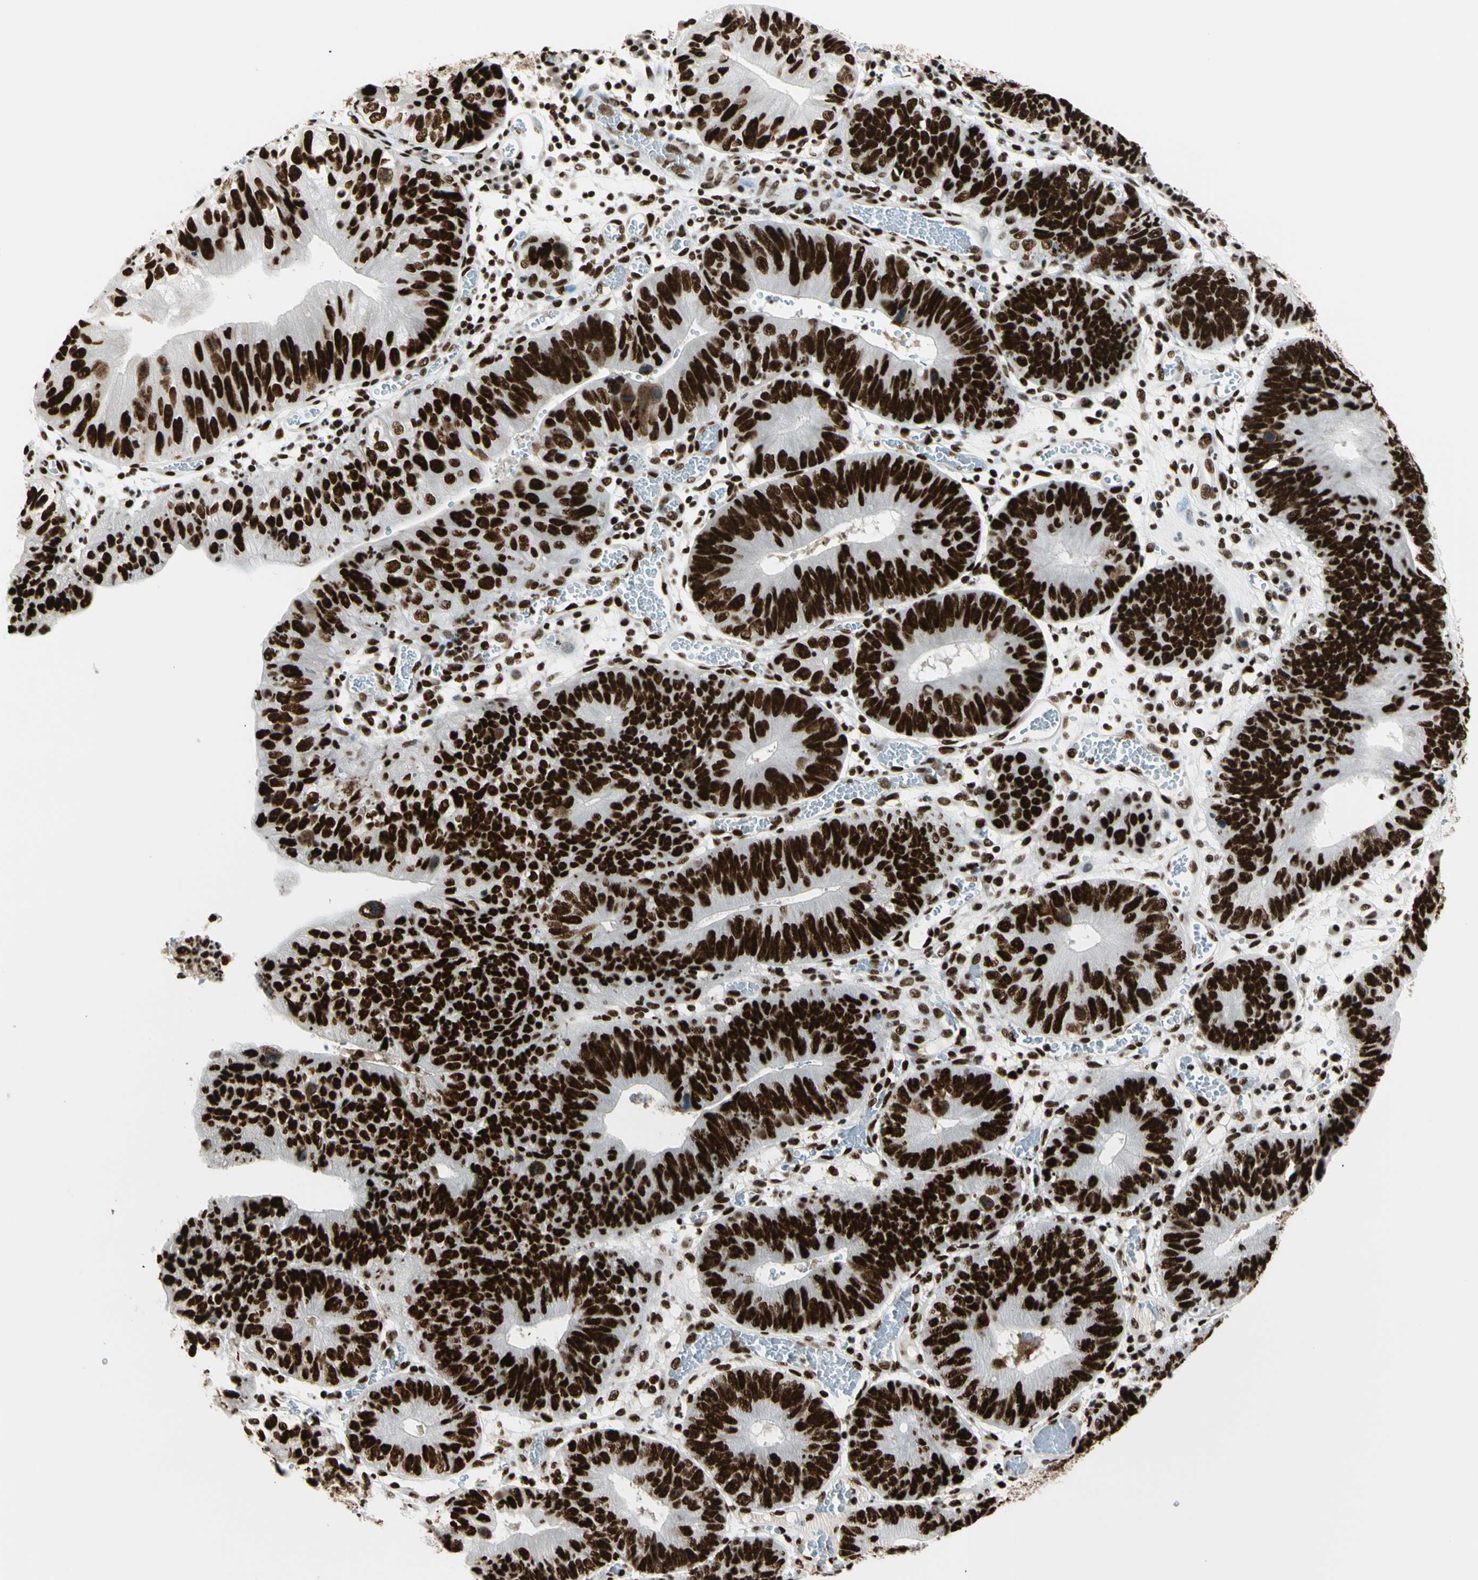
{"staining": {"intensity": "strong", "quantity": ">75%", "location": "nuclear"}, "tissue": "stomach cancer", "cell_type": "Tumor cells", "image_type": "cancer", "snomed": [{"axis": "morphology", "description": "Adenocarcinoma, NOS"}, {"axis": "topography", "description": "Stomach"}], "caption": "DAB immunohistochemical staining of human adenocarcinoma (stomach) reveals strong nuclear protein staining in approximately >75% of tumor cells. (brown staining indicates protein expression, while blue staining denotes nuclei).", "gene": "CCAR1", "patient": {"sex": "male", "age": 59}}